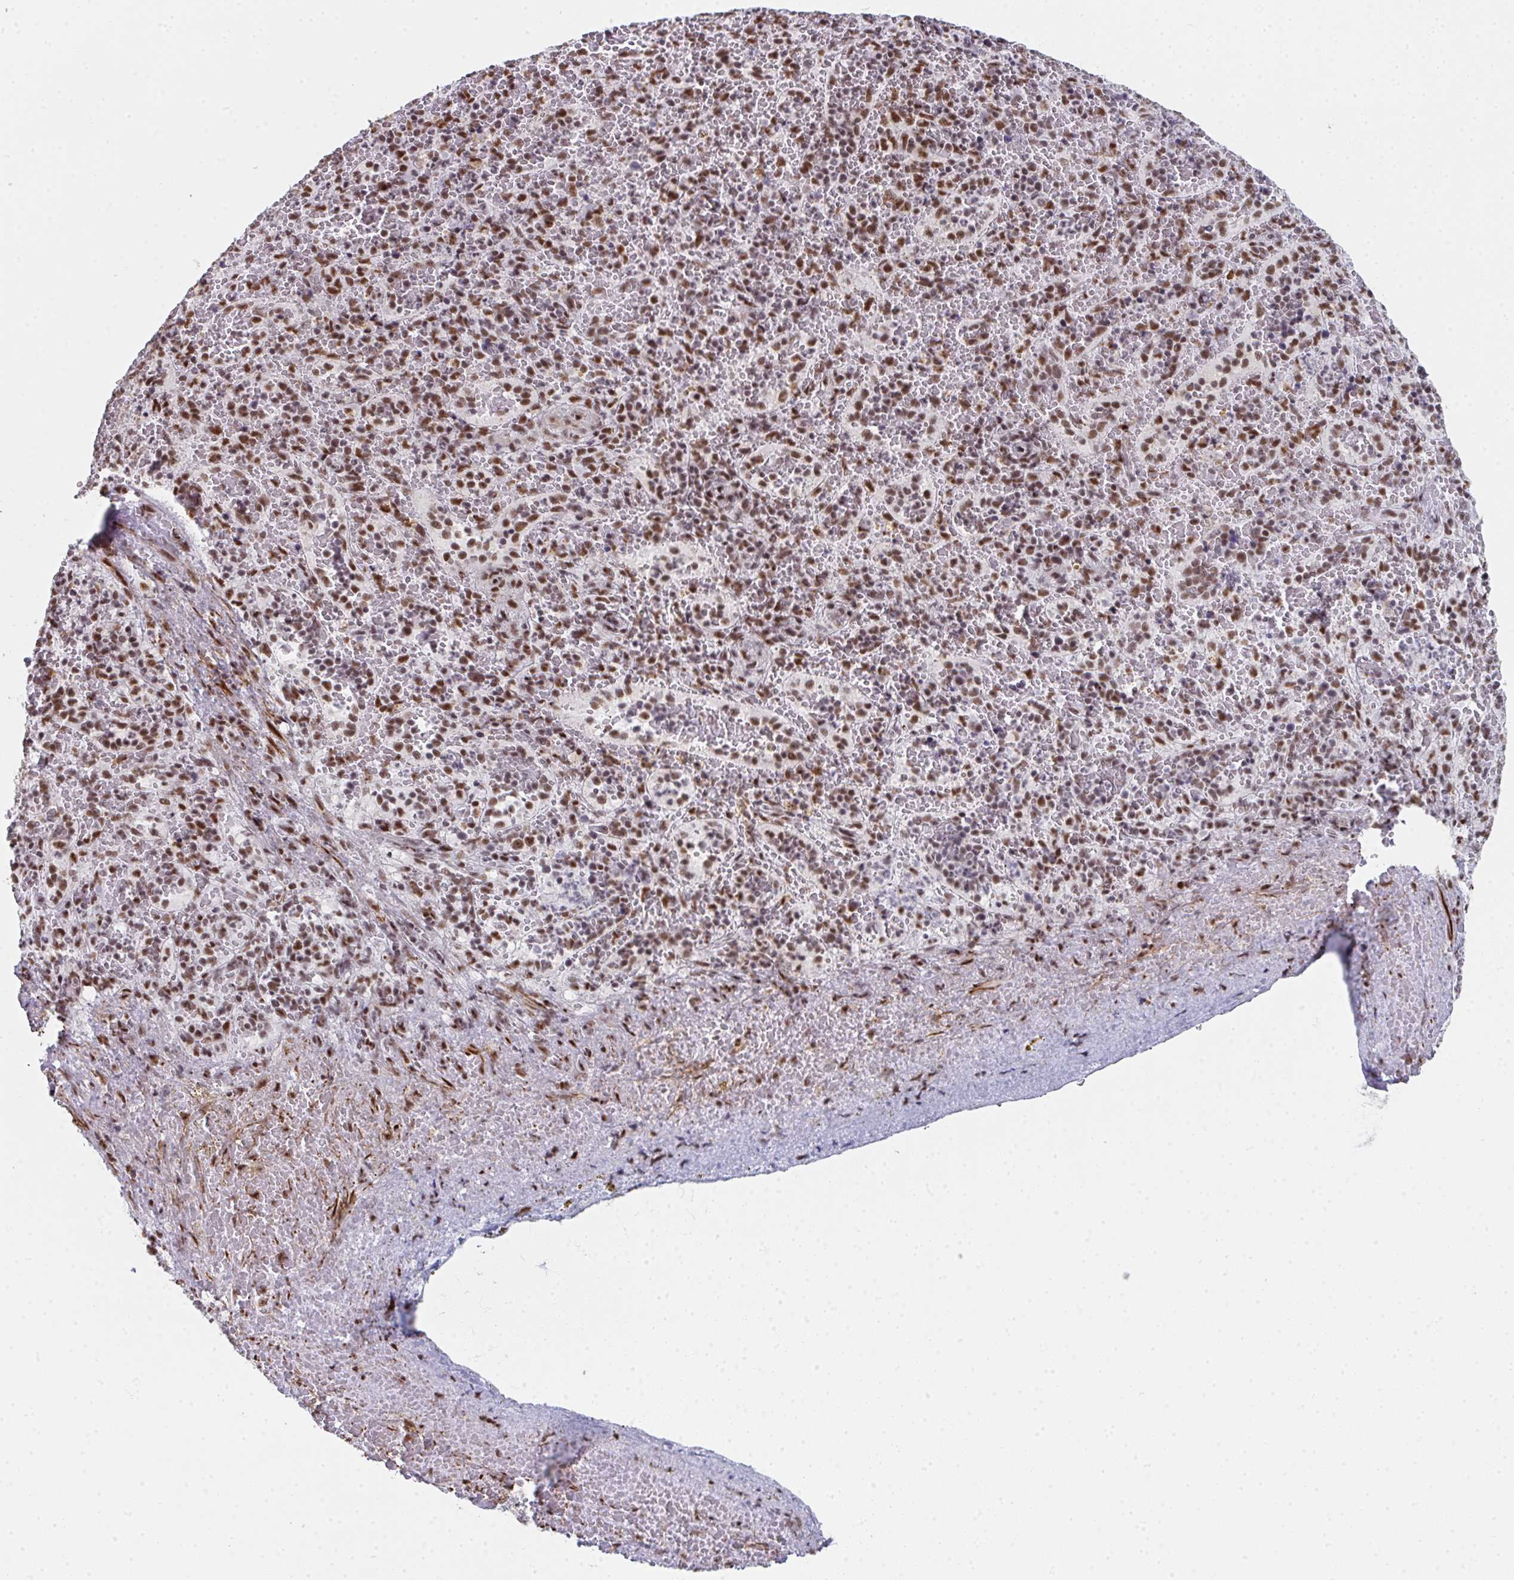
{"staining": {"intensity": "moderate", "quantity": ">75%", "location": "nuclear"}, "tissue": "spleen", "cell_type": "Cells in red pulp", "image_type": "normal", "snomed": [{"axis": "morphology", "description": "Normal tissue, NOS"}, {"axis": "topography", "description": "Spleen"}], "caption": "Moderate nuclear protein staining is appreciated in approximately >75% of cells in red pulp in spleen.", "gene": "SNRNP70", "patient": {"sex": "female", "age": 50}}